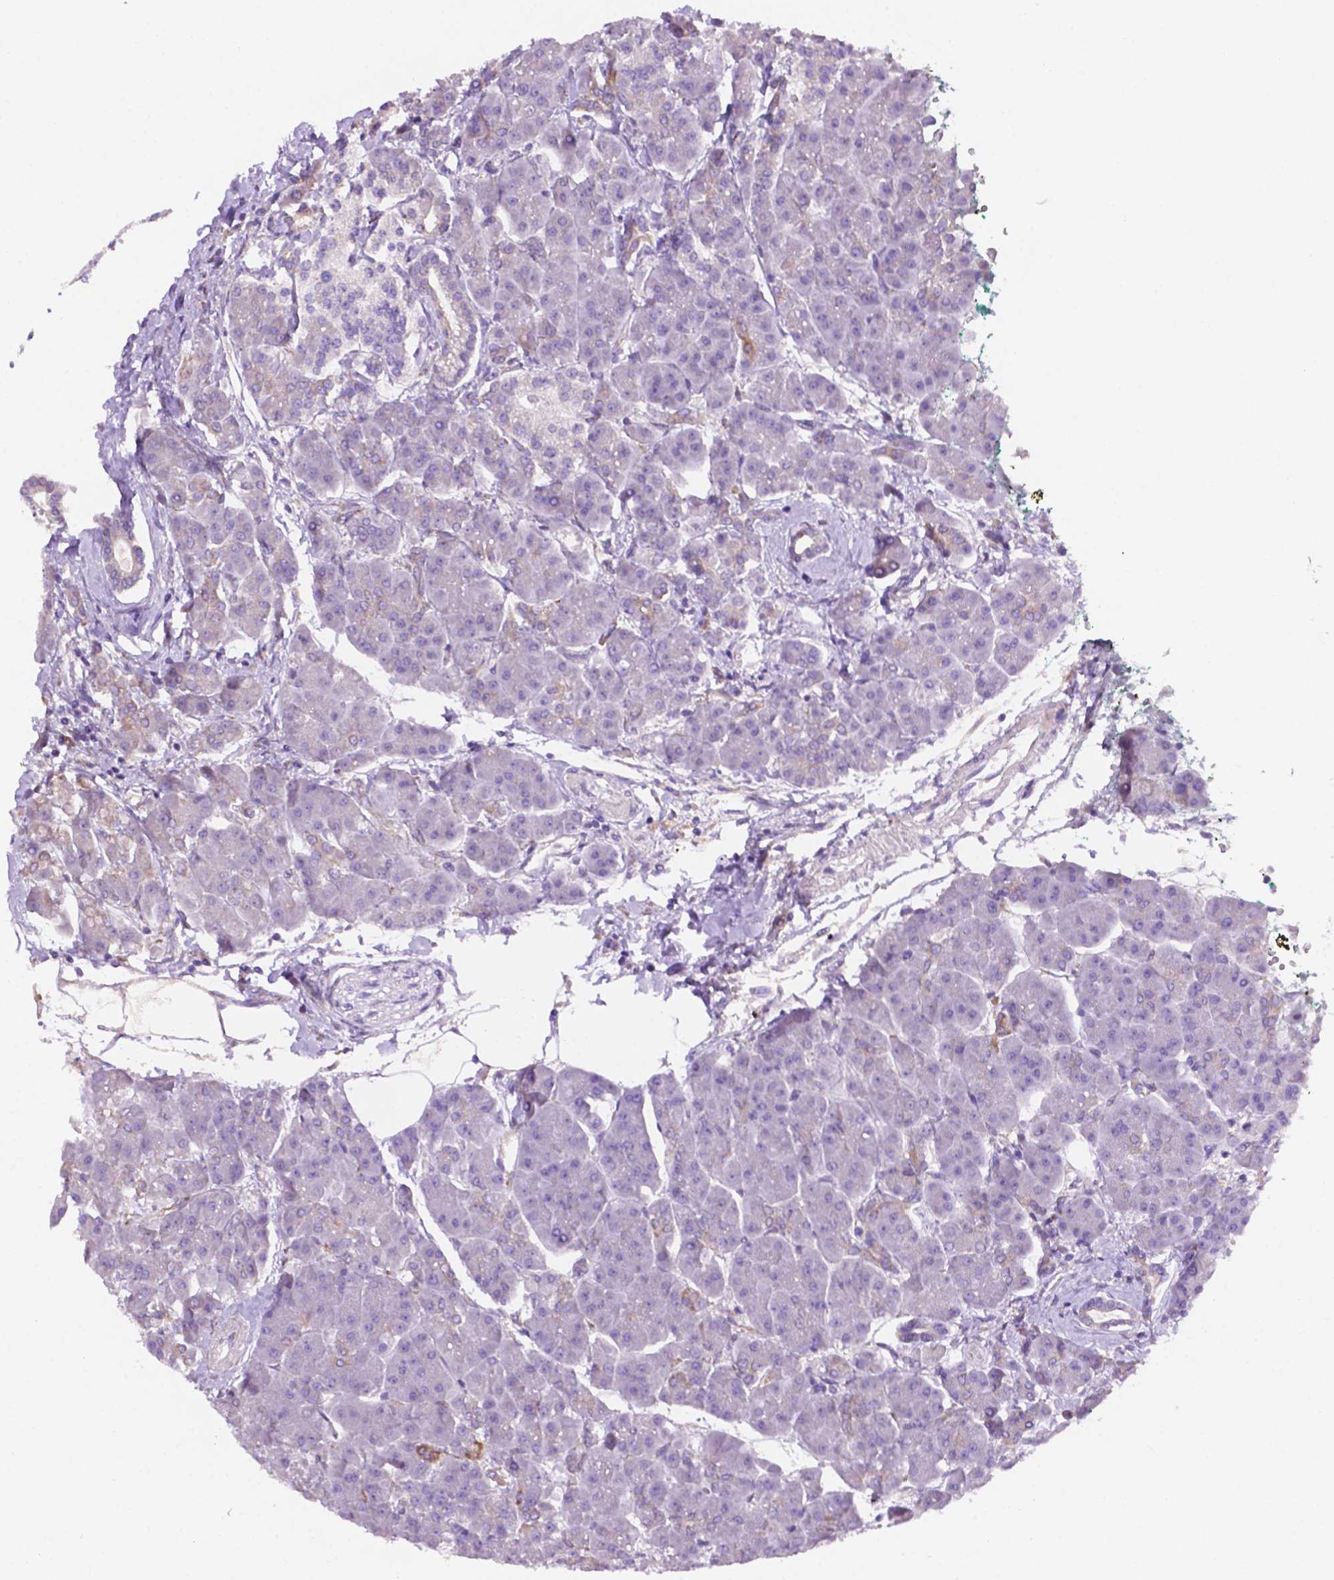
{"staining": {"intensity": "weak", "quantity": "<25%", "location": "cytoplasmic/membranous"}, "tissue": "pancreas", "cell_type": "Exocrine glandular cells", "image_type": "normal", "snomed": [{"axis": "morphology", "description": "Normal tissue, NOS"}, {"axis": "topography", "description": "Adipose tissue"}, {"axis": "topography", "description": "Pancreas"}, {"axis": "topography", "description": "Peripheral nerve tissue"}], "caption": "Immunohistochemical staining of normal human pancreas shows no significant expression in exocrine glandular cells. (DAB (3,3'-diaminobenzidine) immunohistochemistry (IHC) with hematoxylin counter stain).", "gene": "CEACAM7", "patient": {"sex": "female", "age": 58}}